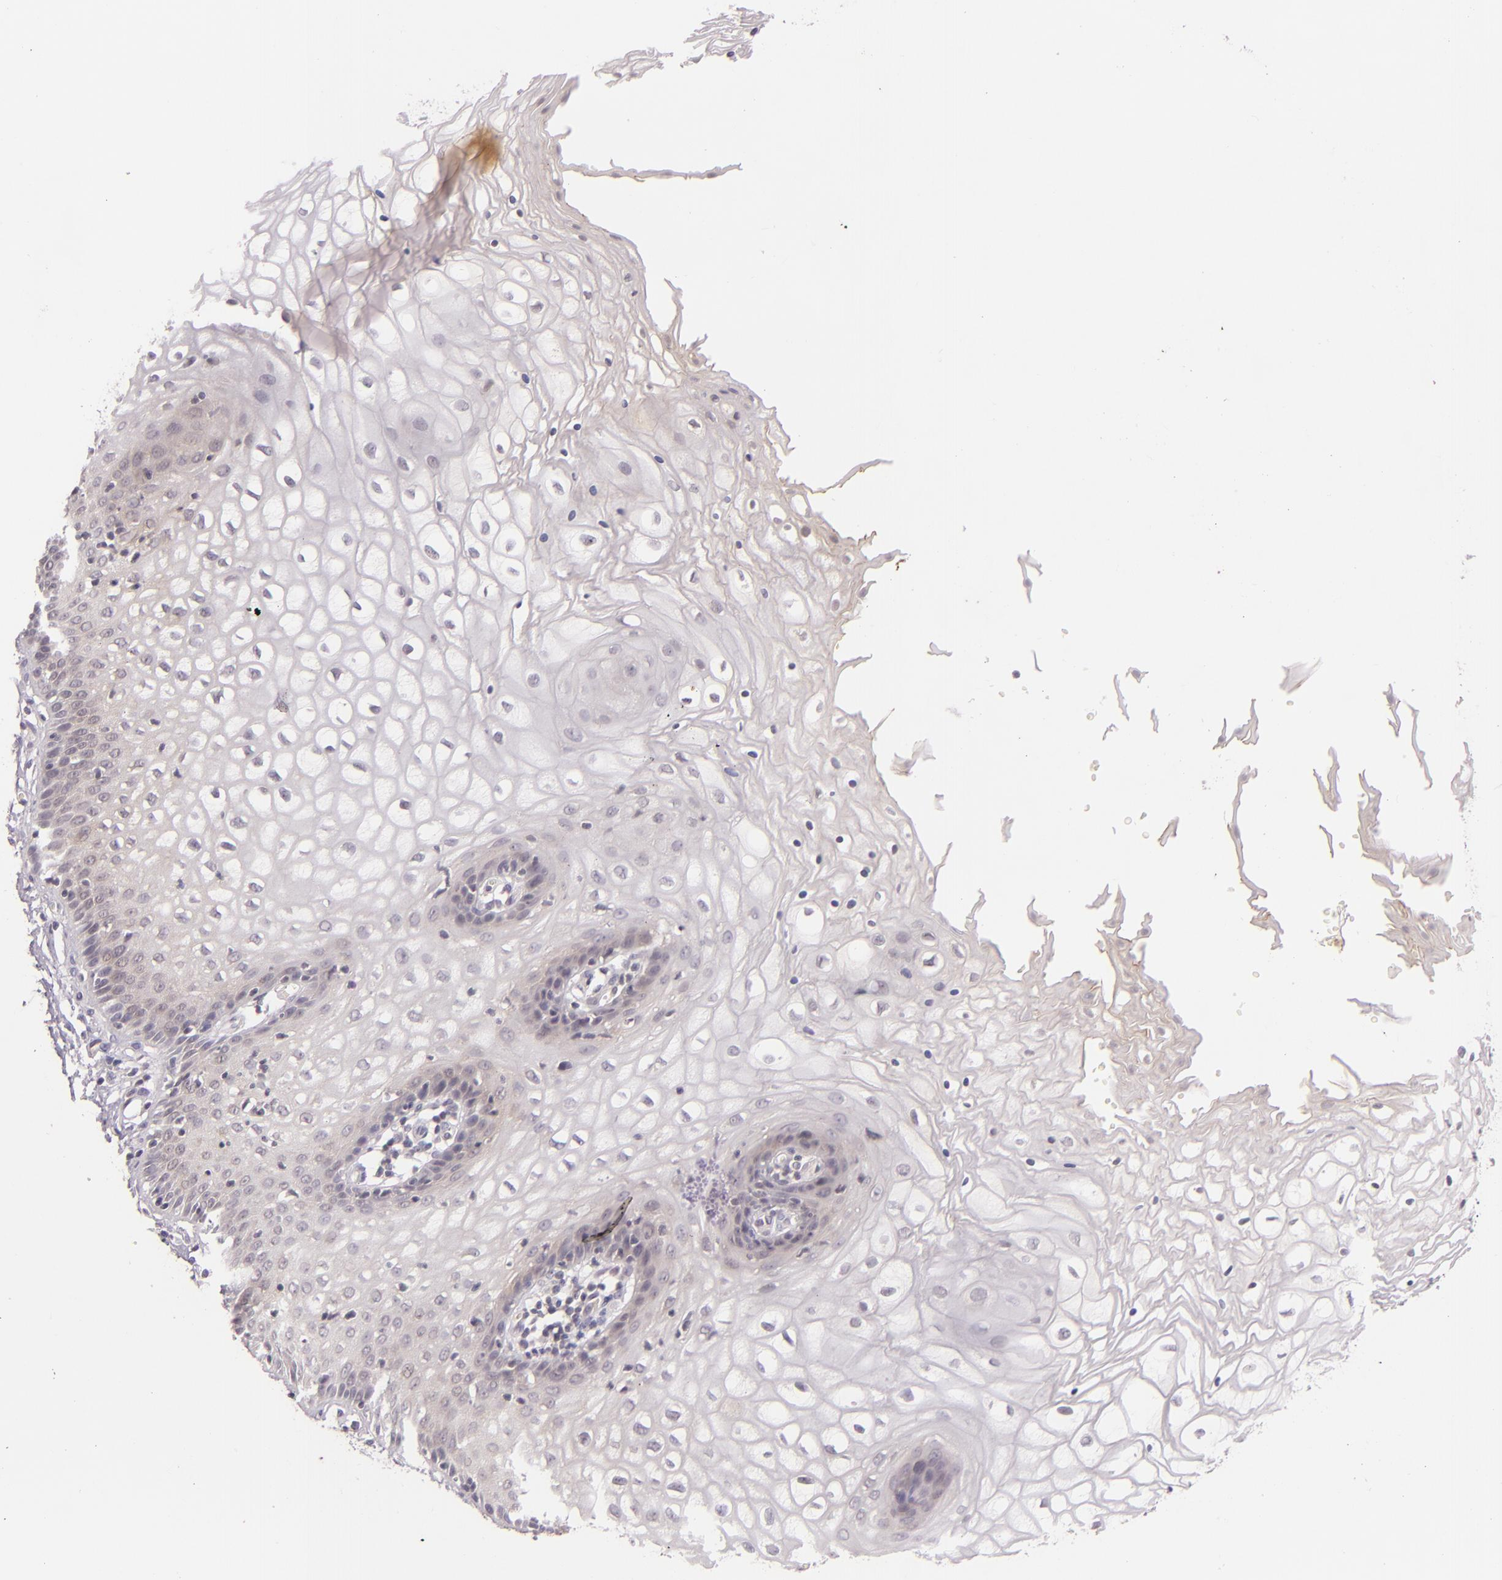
{"staining": {"intensity": "weak", "quantity": "25%-75%", "location": "cytoplasmic/membranous"}, "tissue": "vagina", "cell_type": "Squamous epithelial cells", "image_type": "normal", "snomed": [{"axis": "morphology", "description": "Normal tissue, NOS"}, {"axis": "topography", "description": "Vagina"}], "caption": "A photomicrograph of human vagina stained for a protein demonstrates weak cytoplasmic/membranous brown staining in squamous epithelial cells. The staining is performed using DAB (3,3'-diaminobenzidine) brown chromogen to label protein expression. The nuclei are counter-stained blue using hematoxylin.", "gene": "CASP8", "patient": {"sex": "female", "age": 34}}